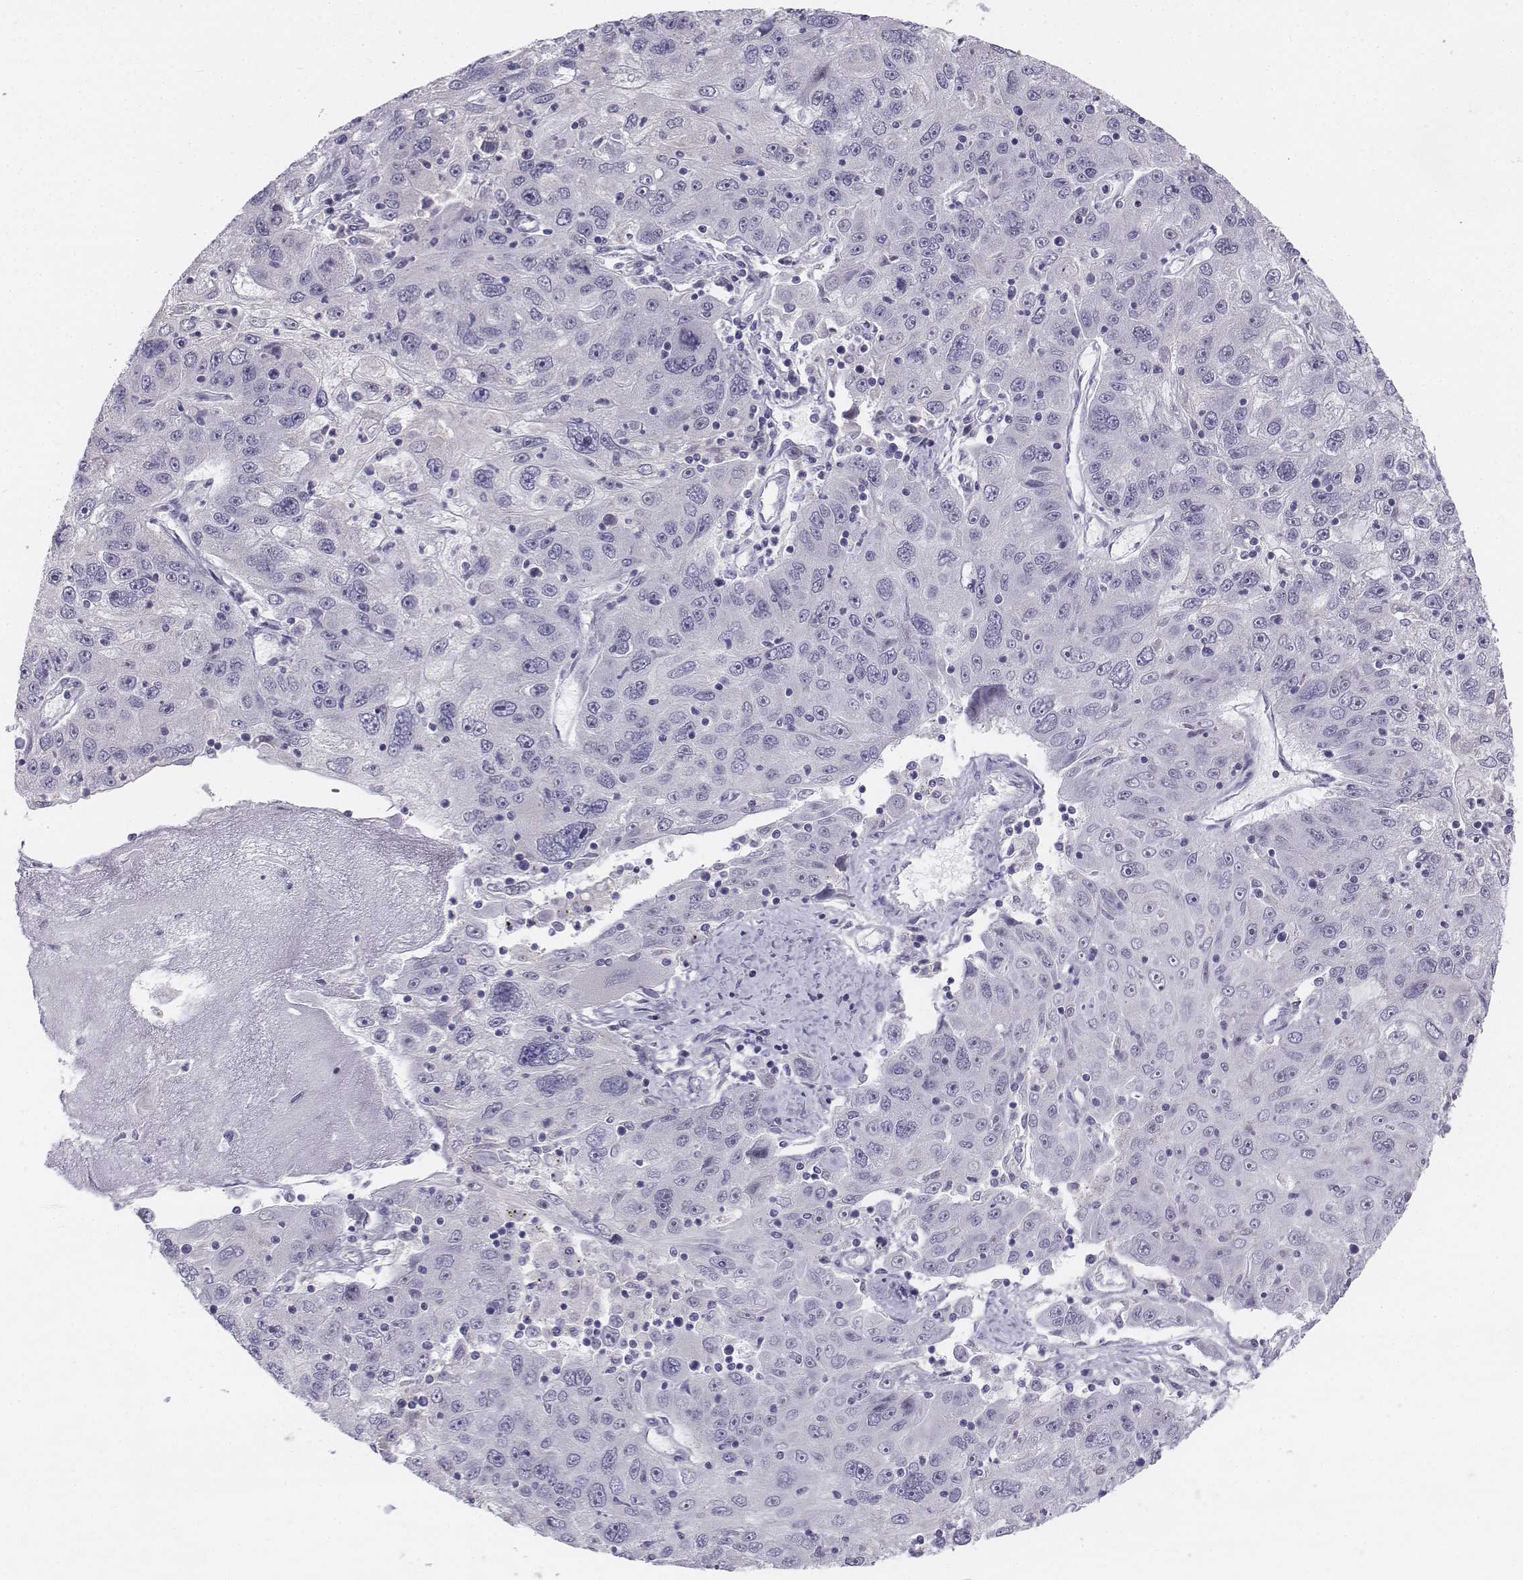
{"staining": {"intensity": "negative", "quantity": "none", "location": "none"}, "tissue": "stomach cancer", "cell_type": "Tumor cells", "image_type": "cancer", "snomed": [{"axis": "morphology", "description": "Adenocarcinoma, NOS"}, {"axis": "topography", "description": "Stomach"}], "caption": "Stomach cancer (adenocarcinoma) was stained to show a protein in brown. There is no significant expression in tumor cells.", "gene": "PENK", "patient": {"sex": "male", "age": 56}}